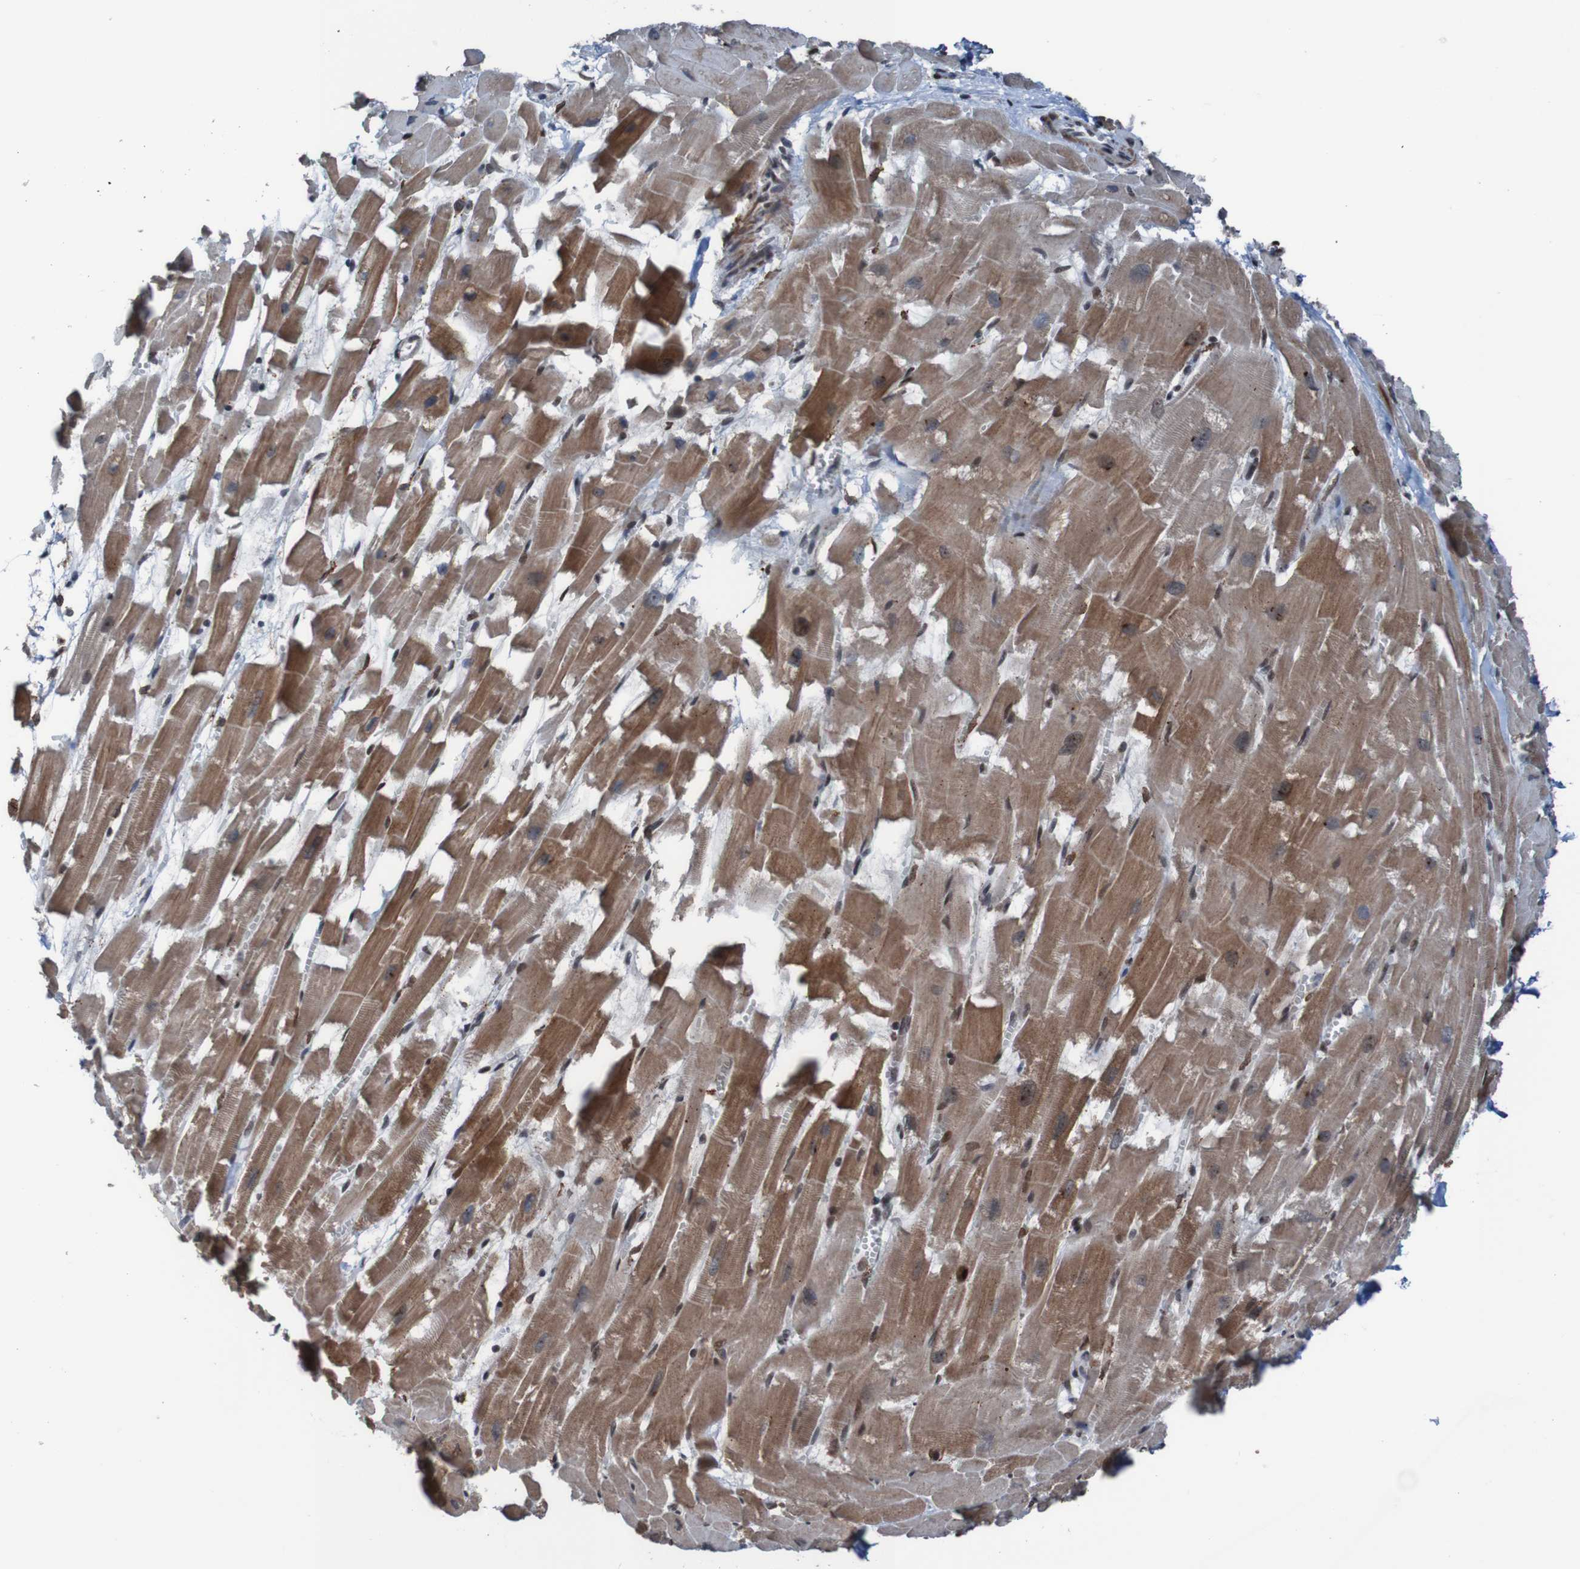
{"staining": {"intensity": "strong", "quantity": ">75%", "location": "cytoplasmic/membranous,nuclear"}, "tissue": "heart muscle", "cell_type": "Cardiomyocytes", "image_type": "normal", "snomed": [{"axis": "morphology", "description": "Normal tissue, NOS"}, {"axis": "topography", "description": "Heart"}], "caption": "Protein staining demonstrates strong cytoplasmic/membranous,nuclear staining in about >75% of cardiomyocytes in benign heart muscle.", "gene": "PHF2", "patient": {"sex": "female", "age": 19}}